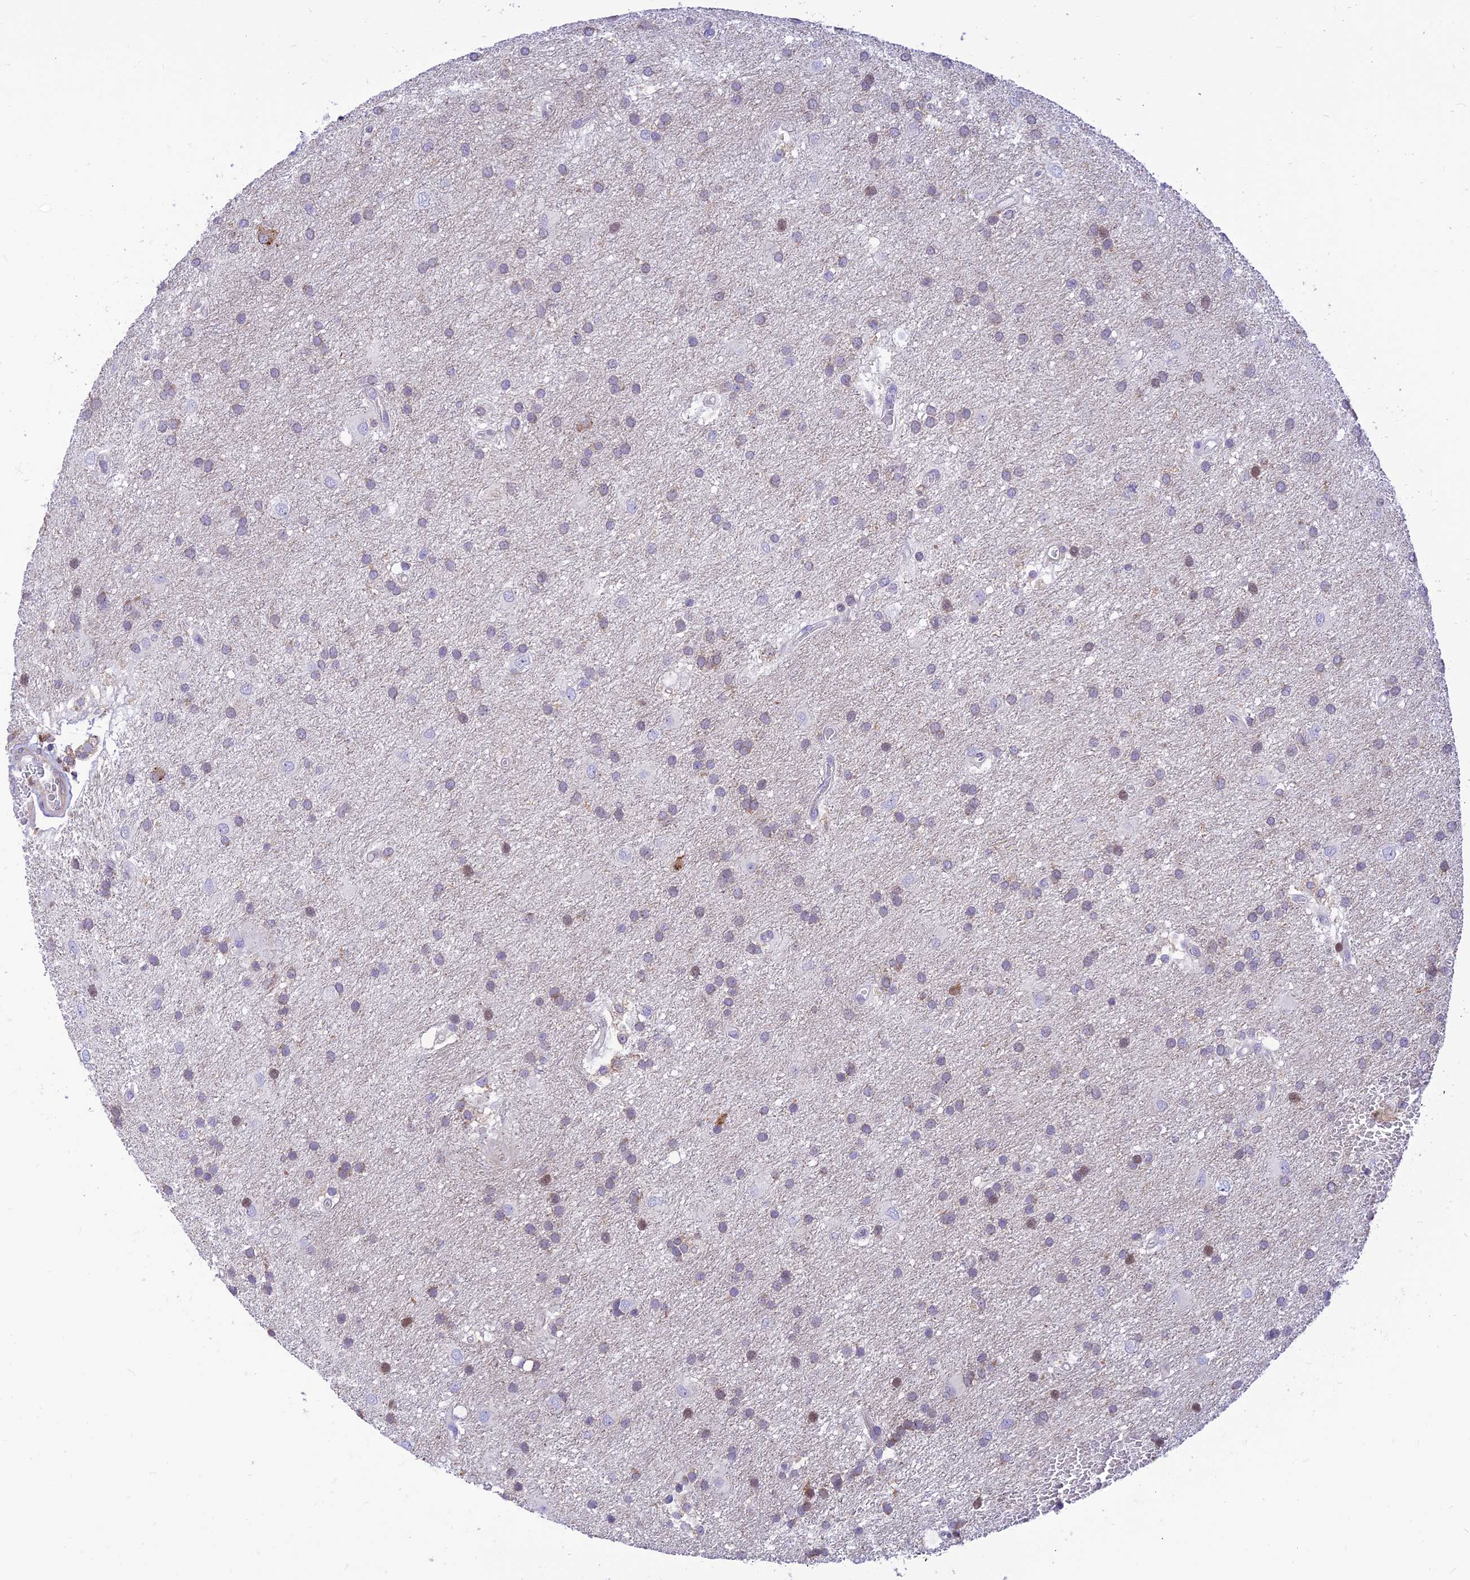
{"staining": {"intensity": "weak", "quantity": "<25%", "location": "cytoplasmic/membranous"}, "tissue": "glioma", "cell_type": "Tumor cells", "image_type": "cancer", "snomed": [{"axis": "morphology", "description": "Glioma, malignant, Low grade"}, {"axis": "topography", "description": "Brain"}], "caption": "Glioma stained for a protein using immunohistochemistry reveals no staining tumor cells.", "gene": "FAM186B", "patient": {"sex": "male", "age": 66}}